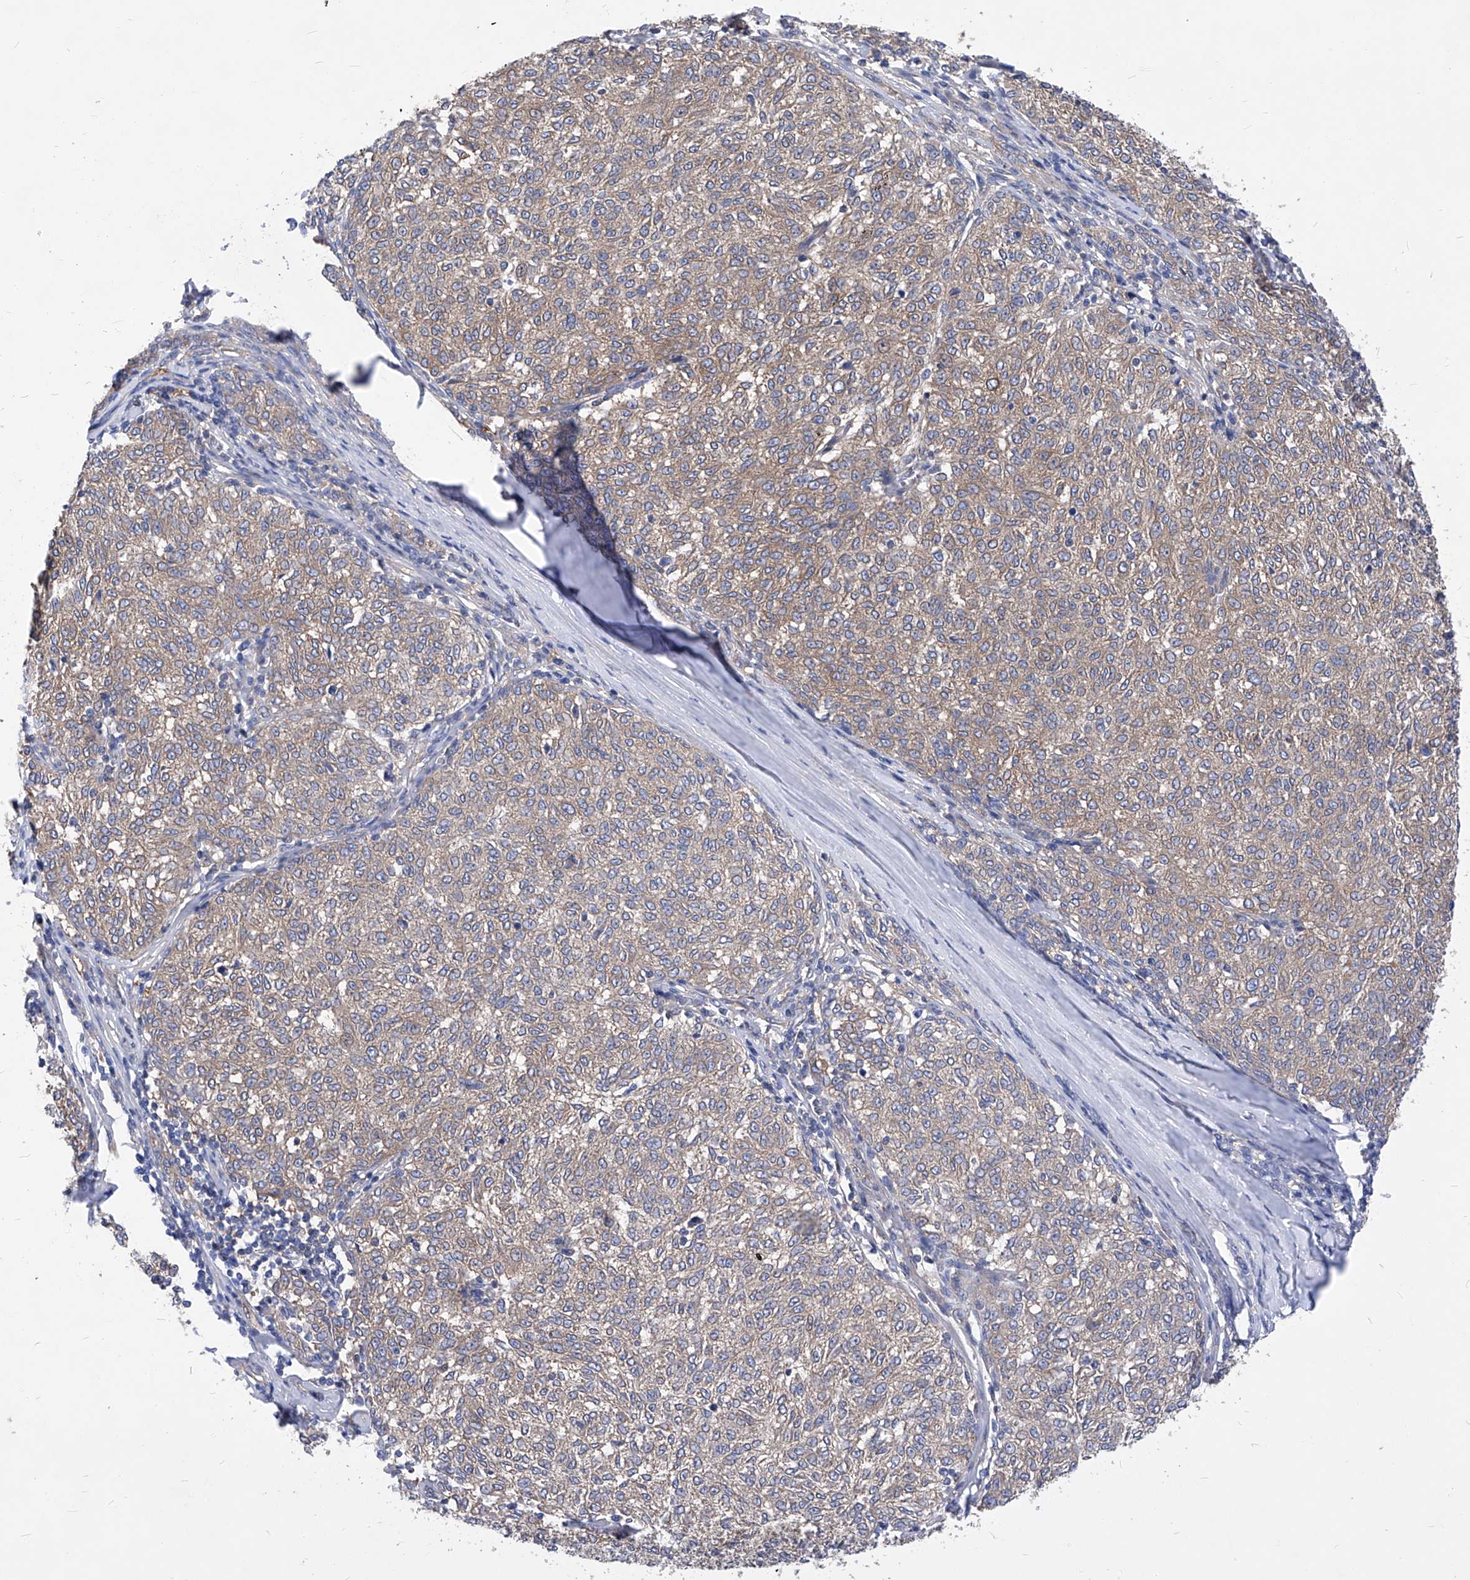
{"staining": {"intensity": "weak", "quantity": "25%-75%", "location": "cytoplasmic/membranous"}, "tissue": "melanoma", "cell_type": "Tumor cells", "image_type": "cancer", "snomed": [{"axis": "morphology", "description": "Malignant melanoma, NOS"}, {"axis": "topography", "description": "Skin"}], "caption": "Immunohistochemistry (IHC) (DAB (3,3'-diaminobenzidine)) staining of melanoma exhibits weak cytoplasmic/membranous protein expression in about 25%-75% of tumor cells.", "gene": "XPNPEP1", "patient": {"sex": "female", "age": 72}}